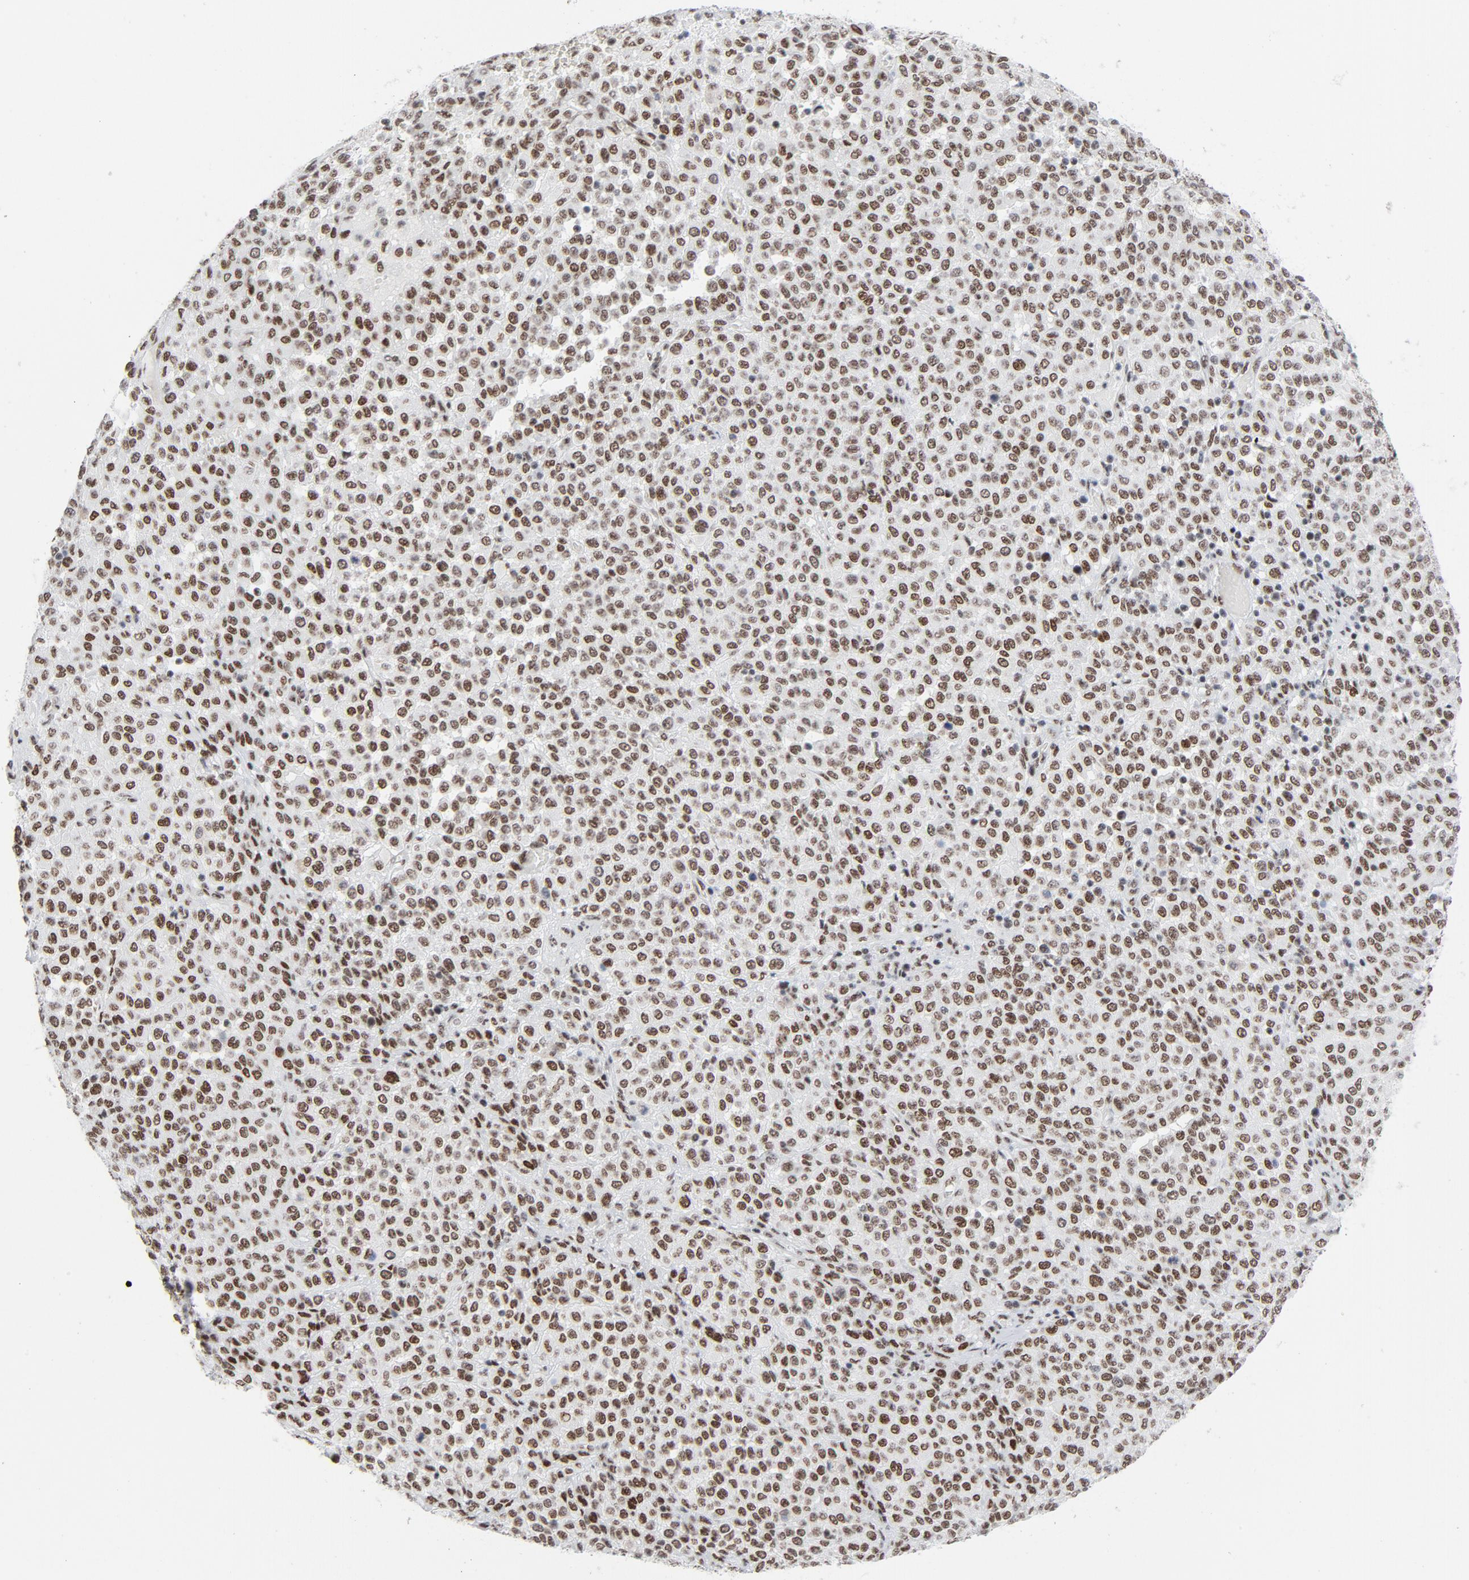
{"staining": {"intensity": "moderate", "quantity": ">75%", "location": "nuclear"}, "tissue": "melanoma", "cell_type": "Tumor cells", "image_type": "cancer", "snomed": [{"axis": "morphology", "description": "Malignant melanoma, Metastatic site"}, {"axis": "topography", "description": "Pancreas"}], "caption": "Protein staining of malignant melanoma (metastatic site) tissue displays moderate nuclear staining in about >75% of tumor cells. Immunohistochemistry stains the protein of interest in brown and the nuclei are stained blue.", "gene": "HSF1", "patient": {"sex": "female", "age": 30}}